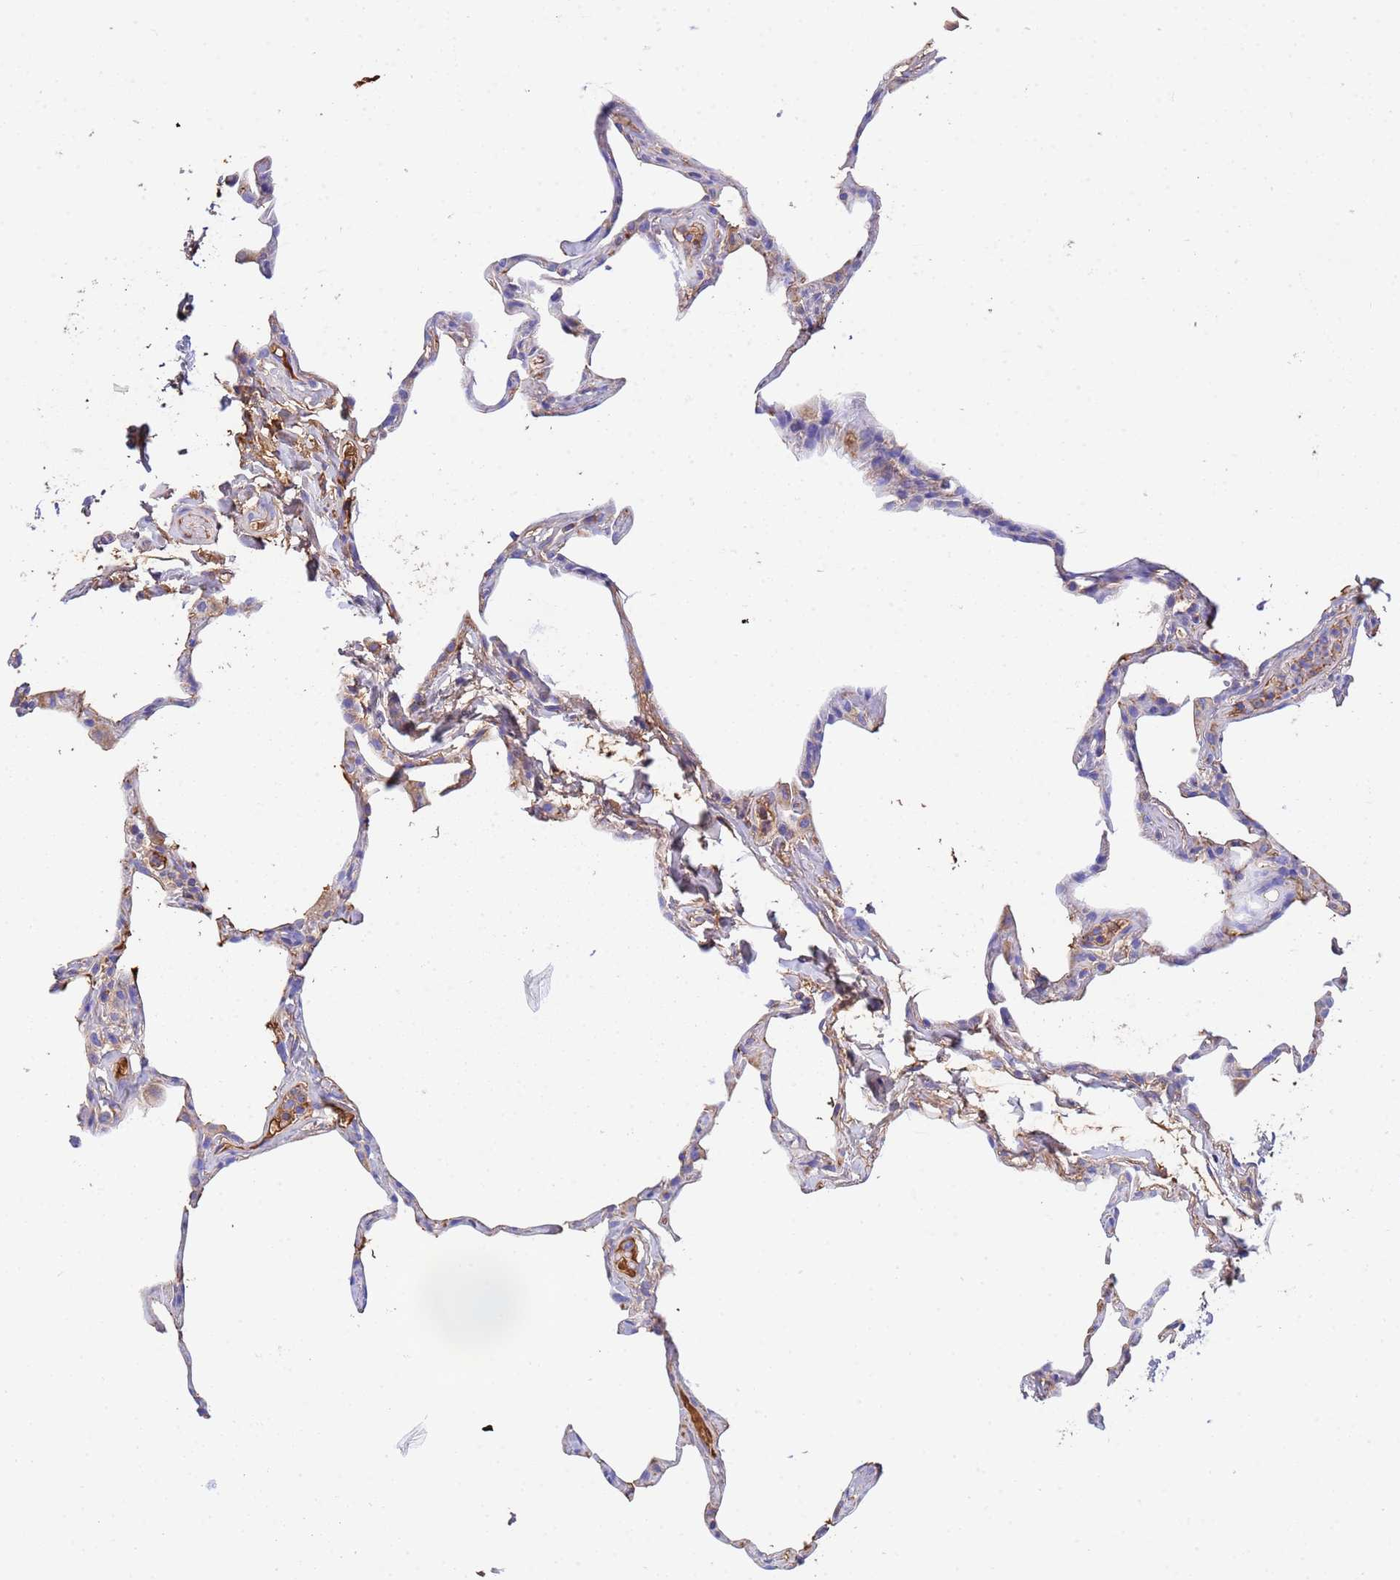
{"staining": {"intensity": "weak", "quantity": "25%-75%", "location": "cytoplasmic/membranous"}, "tissue": "lung", "cell_type": "Alveolar cells", "image_type": "normal", "snomed": [{"axis": "morphology", "description": "Normal tissue, NOS"}, {"axis": "topography", "description": "Lung"}], "caption": "Weak cytoplasmic/membranous protein staining is present in approximately 25%-75% of alveolar cells in lung. The staining was performed using DAB (3,3'-diaminobenzidine) to visualize the protein expression in brown, while the nuclei were stained in blue with hematoxylin (Magnification: 20x).", "gene": "GLUD1", "patient": {"sex": "male", "age": 65}}